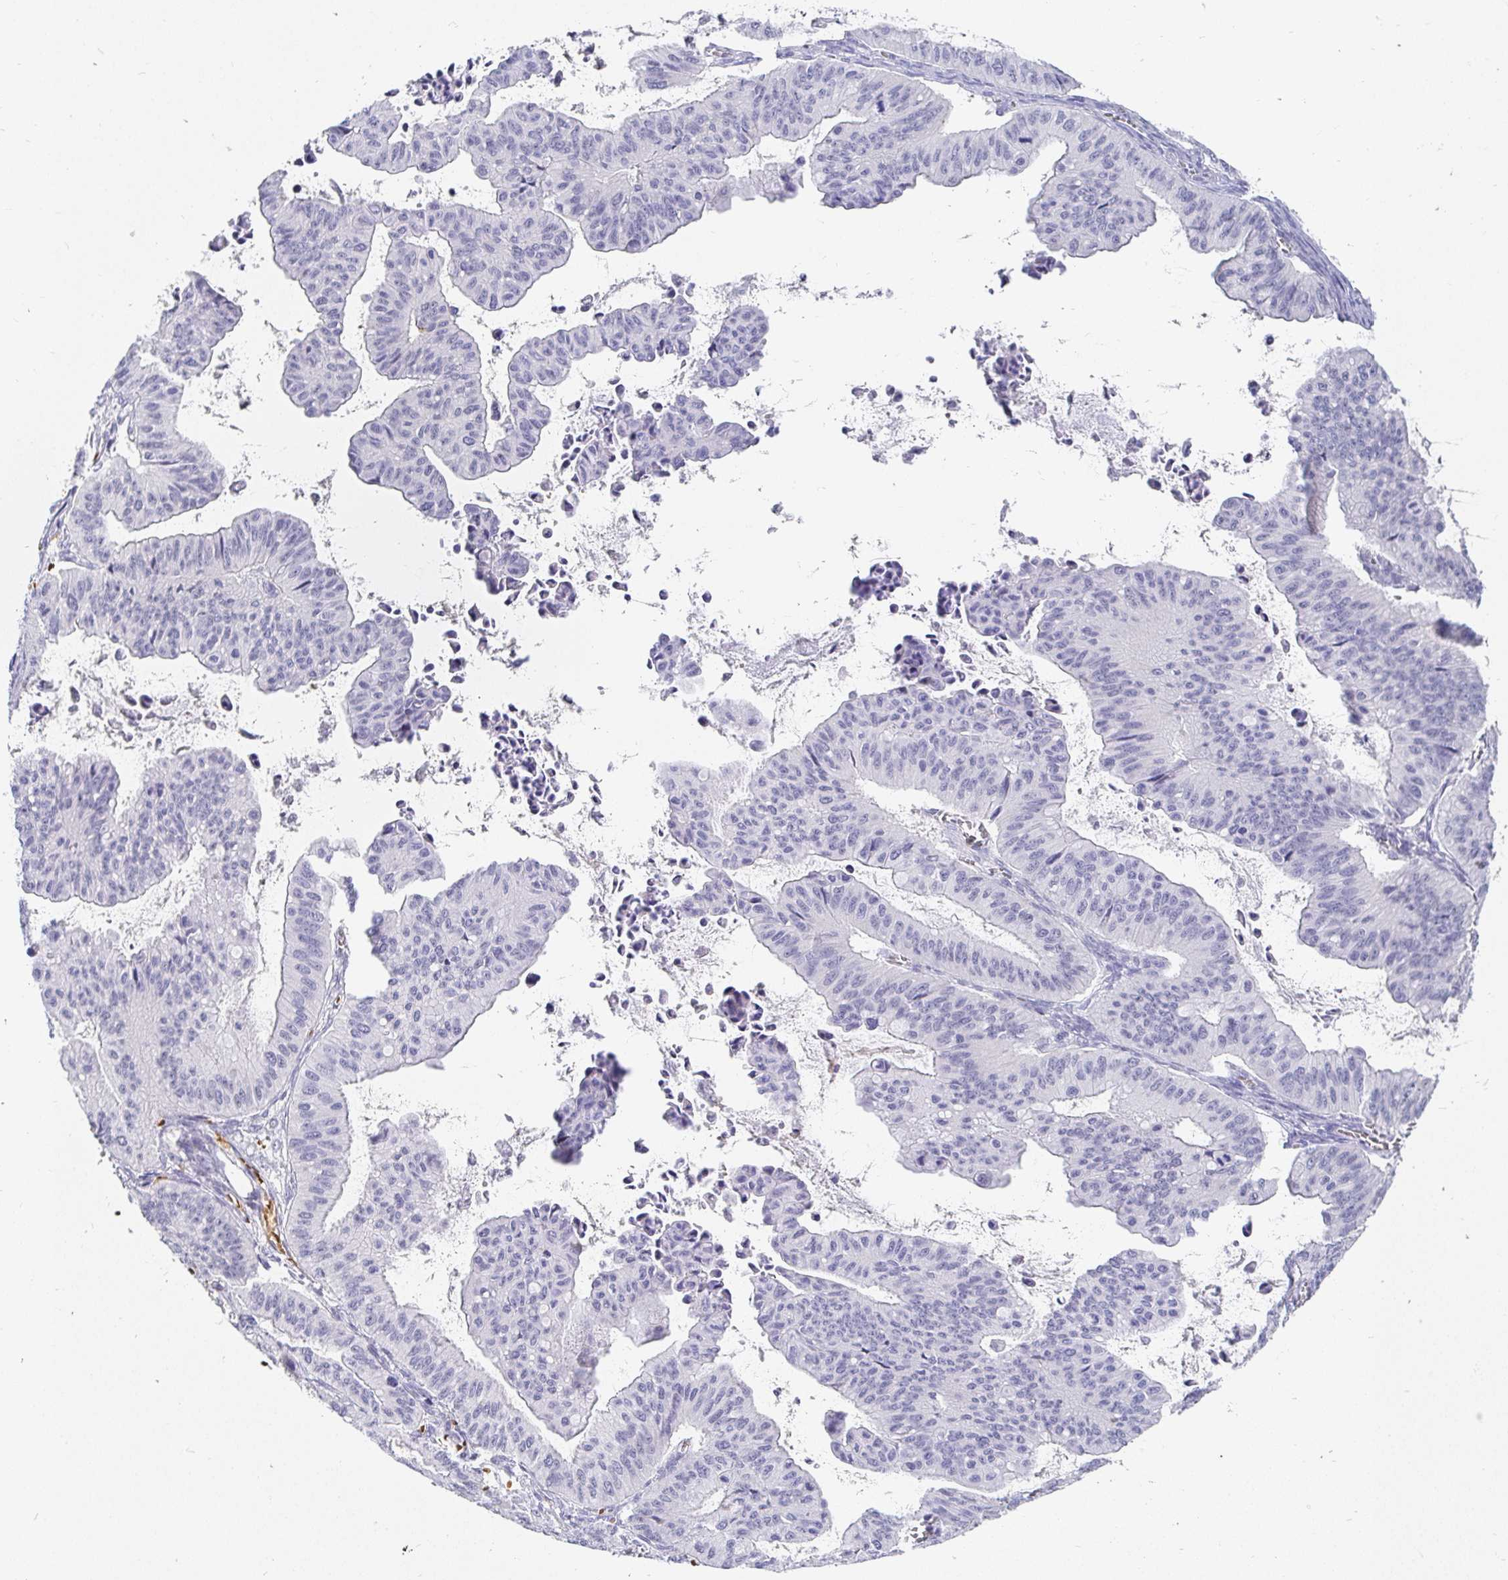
{"staining": {"intensity": "negative", "quantity": "none", "location": "none"}, "tissue": "ovarian cancer", "cell_type": "Tumor cells", "image_type": "cancer", "snomed": [{"axis": "morphology", "description": "Cystadenocarcinoma, mucinous, NOS"}, {"axis": "topography", "description": "Ovary"}], "caption": "Immunohistochemistry (IHC) photomicrograph of ovarian mucinous cystadenocarcinoma stained for a protein (brown), which demonstrates no staining in tumor cells.", "gene": "FGF21", "patient": {"sex": "female", "age": 72}}